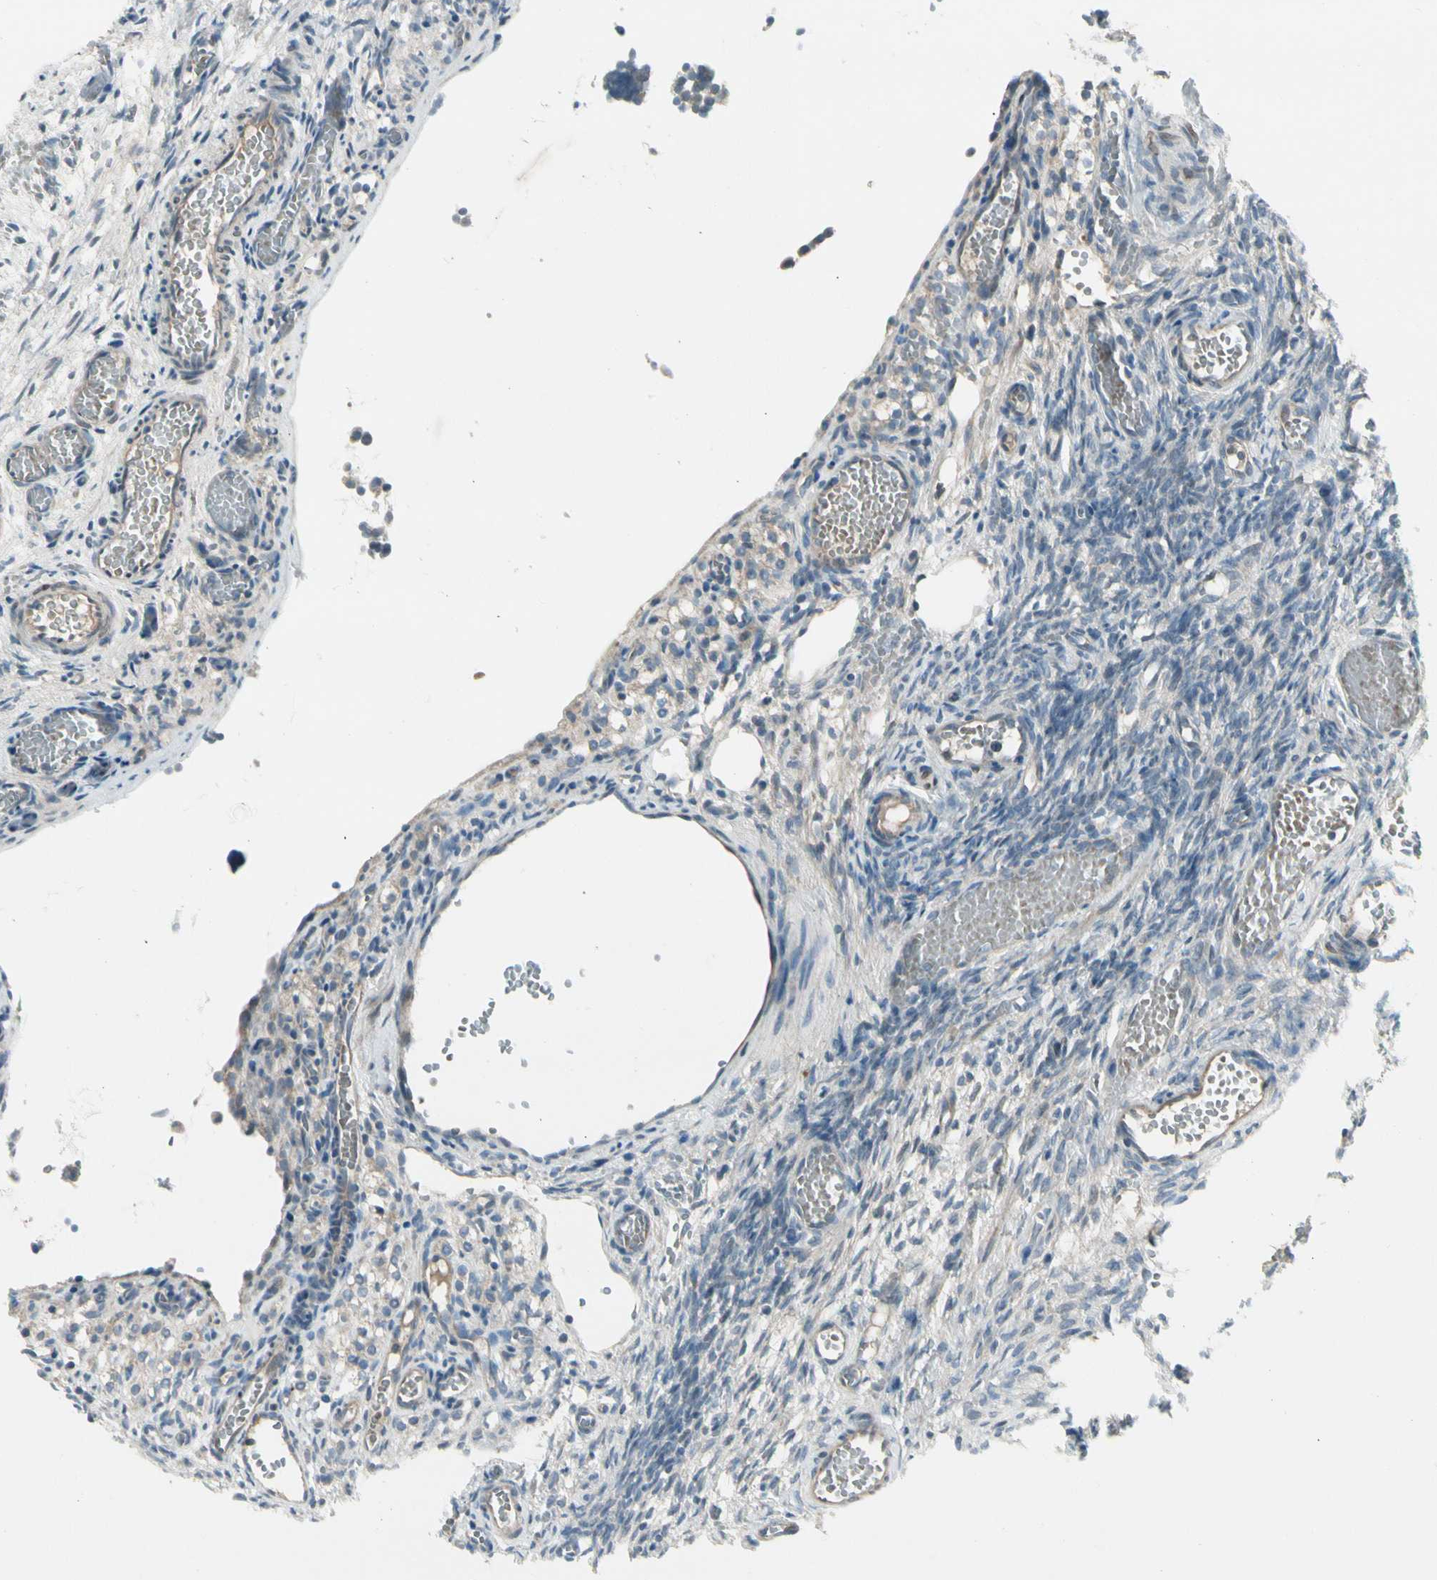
{"staining": {"intensity": "weak", "quantity": "25%-75%", "location": "cytoplasmic/membranous"}, "tissue": "ovary", "cell_type": "Ovarian stroma cells", "image_type": "normal", "snomed": [{"axis": "morphology", "description": "Normal tissue, NOS"}, {"axis": "topography", "description": "Ovary"}], "caption": "Protein expression analysis of normal human ovary reveals weak cytoplasmic/membranous positivity in approximately 25%-75% of ovarian stroma cells. (brown staining indicates protein expression, while blue staining denotes nuclei).", "gene": "PANK2", "patient": {"sex": "female", "age": 35}}